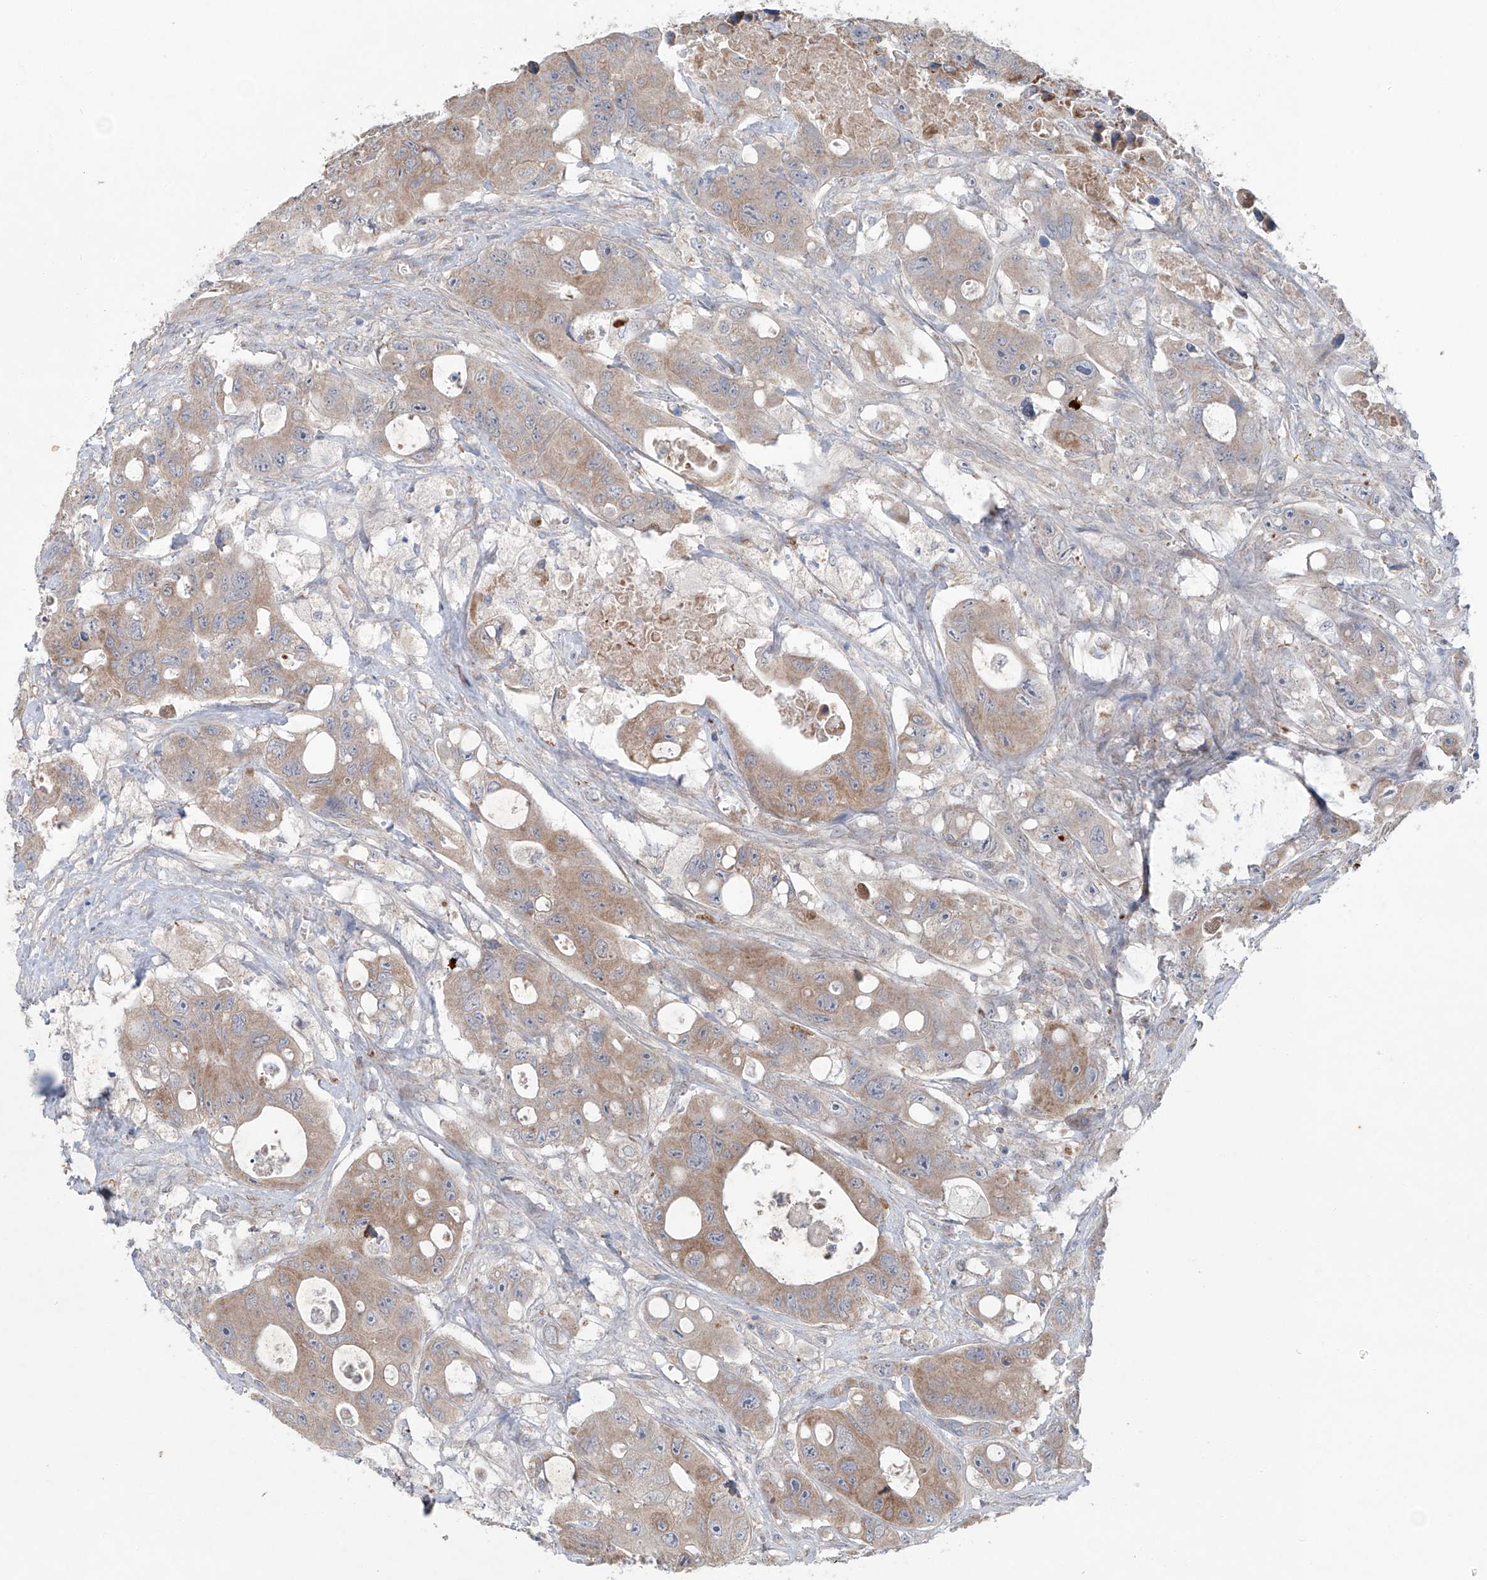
{"staining": {"intensity": "moderate", "quantity": ">75%", "location": "cytoplasmic/membranous"}, "tissue": "colorectal cancer", "cell_type": "Tumor cells", "image_type": "cancer", "snomed": [{"axis": "morphology", "description": "Adenocarcinoma, NOS"}, {"axis": "topography", "description": "Colon"}], "caption": "Immunohistochemistry (IHC) histopathology image of neoplastic tissue: human colorectal adenocarcinoma stained using IHC exhibits medium levels of moderate protein expression localized specifically in the cytoplasmic/membranous of tumor cells, appearing as a cytoplasmic/membranous brown color.", "gene": "SIX4", "patient": {"sex": "female", "age": 46}}